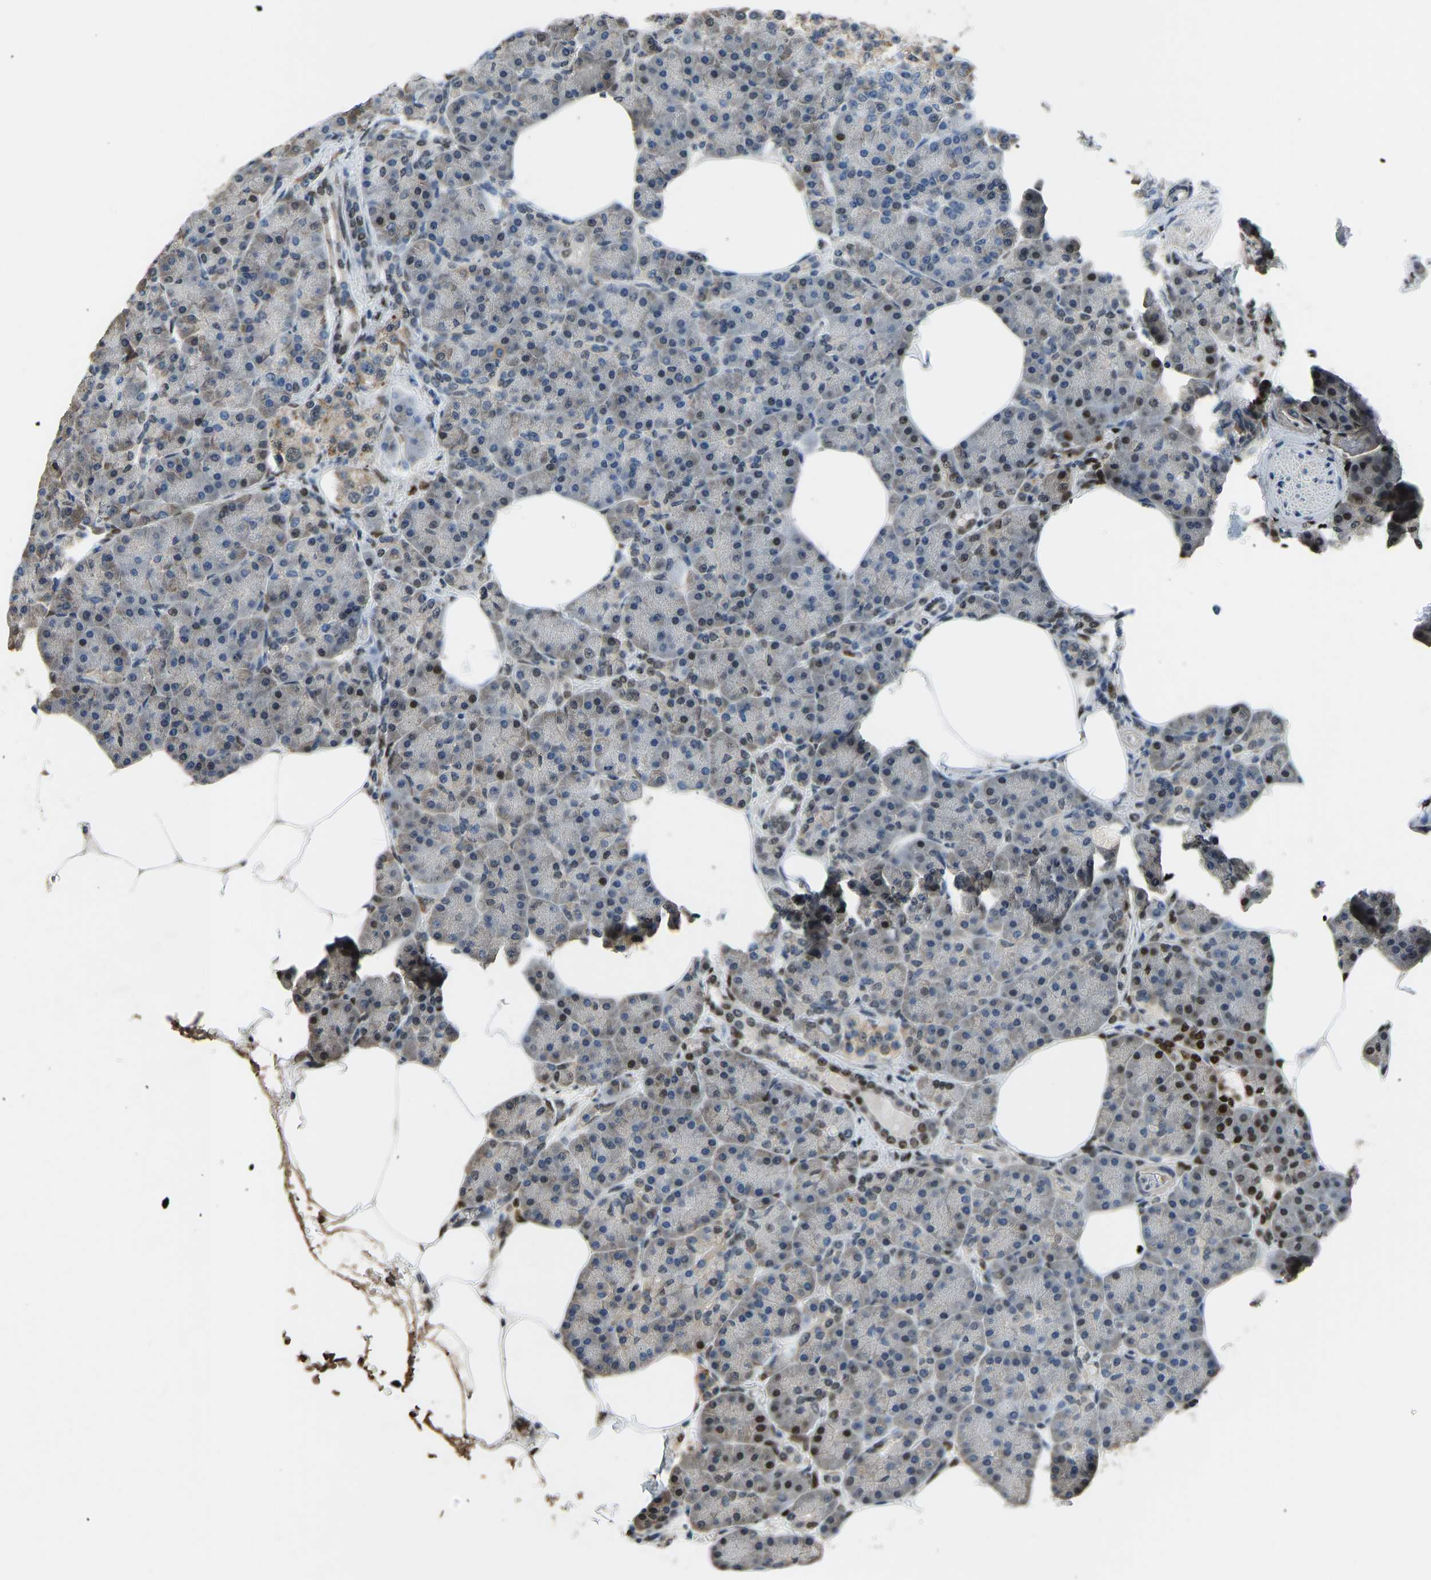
{"staining": {"intensity": "strong", "quantity": "<25%", "location": "nuclear"}, "tissue": "pancreas", "cell_type": "Exocrine glandular cells", "image_type": "normal", "snomed": [{"axis": "morphology", "description": "Normal tissue, NOS"}, {"axis": "topography", "description": "Pancreas"}], "caption": "An image of human pancreas stained for a protein displays strong nuclear brown staining in exocrine glandular cells.", "gene": "FOS", "patient": {"sex": "female", "age": 70}}